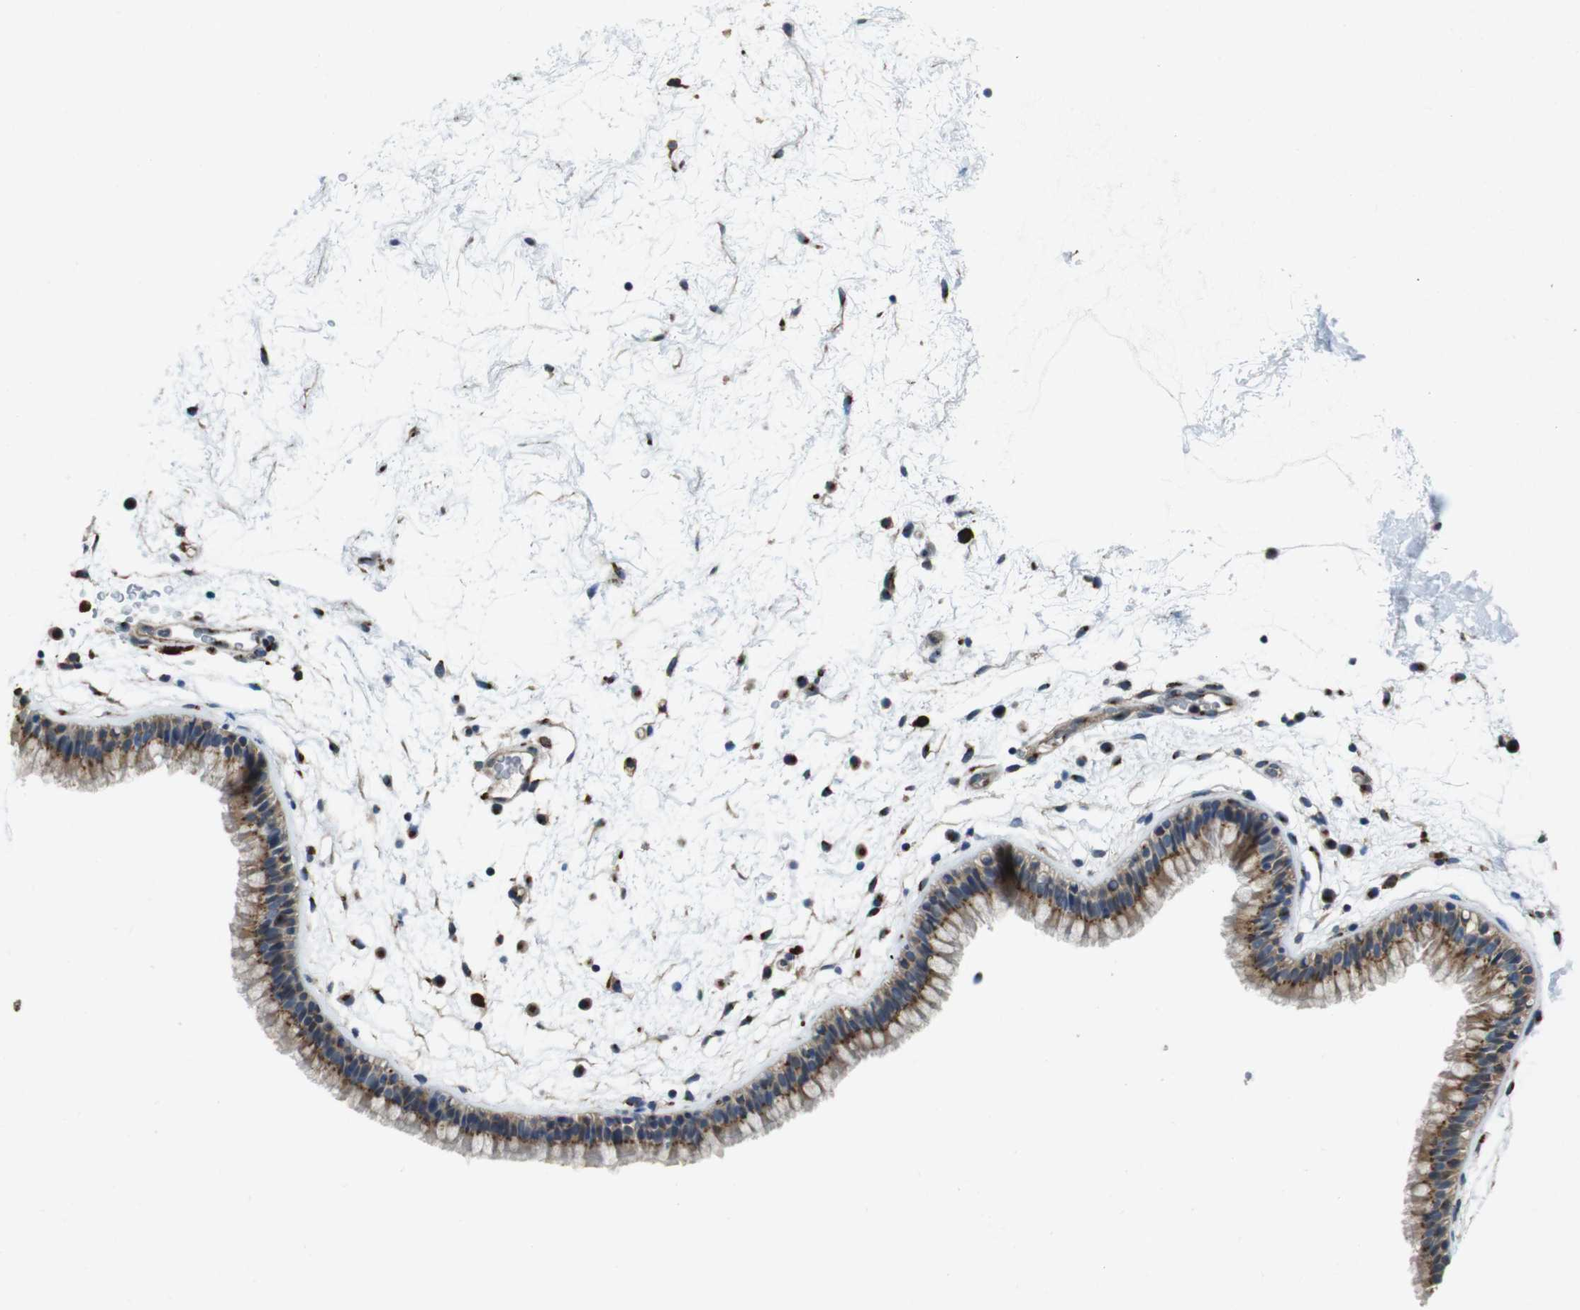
{"staining": {"intensity": "moderate", "quantity": ">75%", "location": "cytoplasmic/membranous"}, "tissue": "nasopharynx", "cell_type": "Respiratory epithelial cells", "image_type": "normal", "snomed": [{"axis": "morphology", "description": "Normal tissue, NOS"}, {"axis": "morphology", "description": "Inflammation, NOS"}, {"axis": "topography", "description": "Nasopharynx"}], "caption": "Protein staining by immunohistochemistry exhibits moderate cytoplasmic/membranous positivity in approximately >75% of respiratory epithelial cells in benign nasopharynx.", "gene": "RAB6A", "patient": {"sex": "male", "age": 48}}